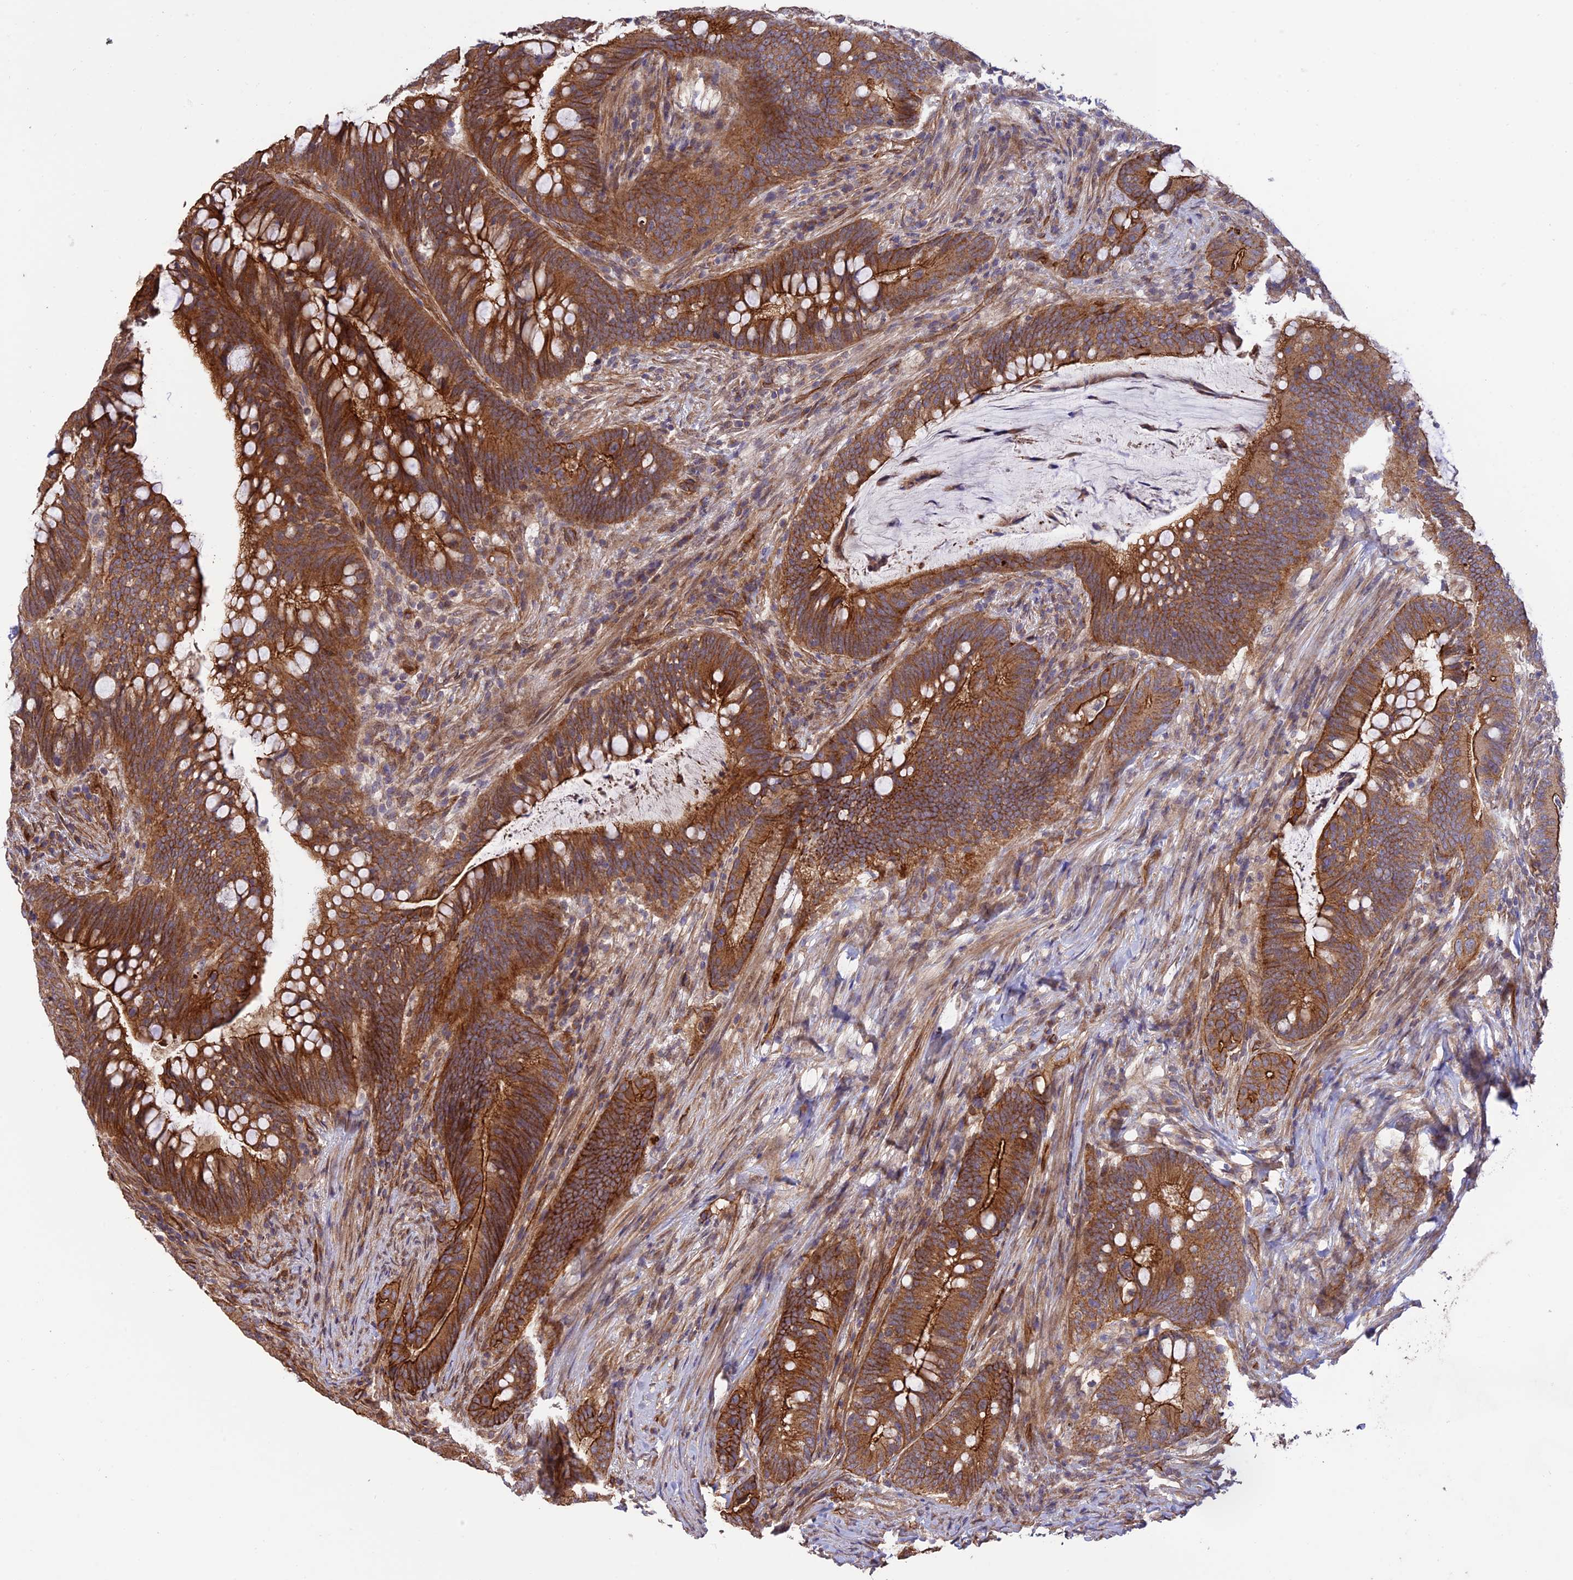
{"staining": {"intensity": "strong", "quantity": ">75%", "location": "cytoplasmic/membranous"}, "tissue": "colorectal cancer", "cell_type": "Tumor cells", "image_type": "cancer", "snomed": [{"axis": "morphology", "description": "Adenocarcinoma, NOS"}, {"axis": "topography", "description": "Colon"}], "caption": "Protein staining demonstrates strong cytoplasmic/membranous expression in about >75% of tumor cells in colorectal cancer.", "gene": "HOMER2", "patient": {"sex": "female", "age": 66}}